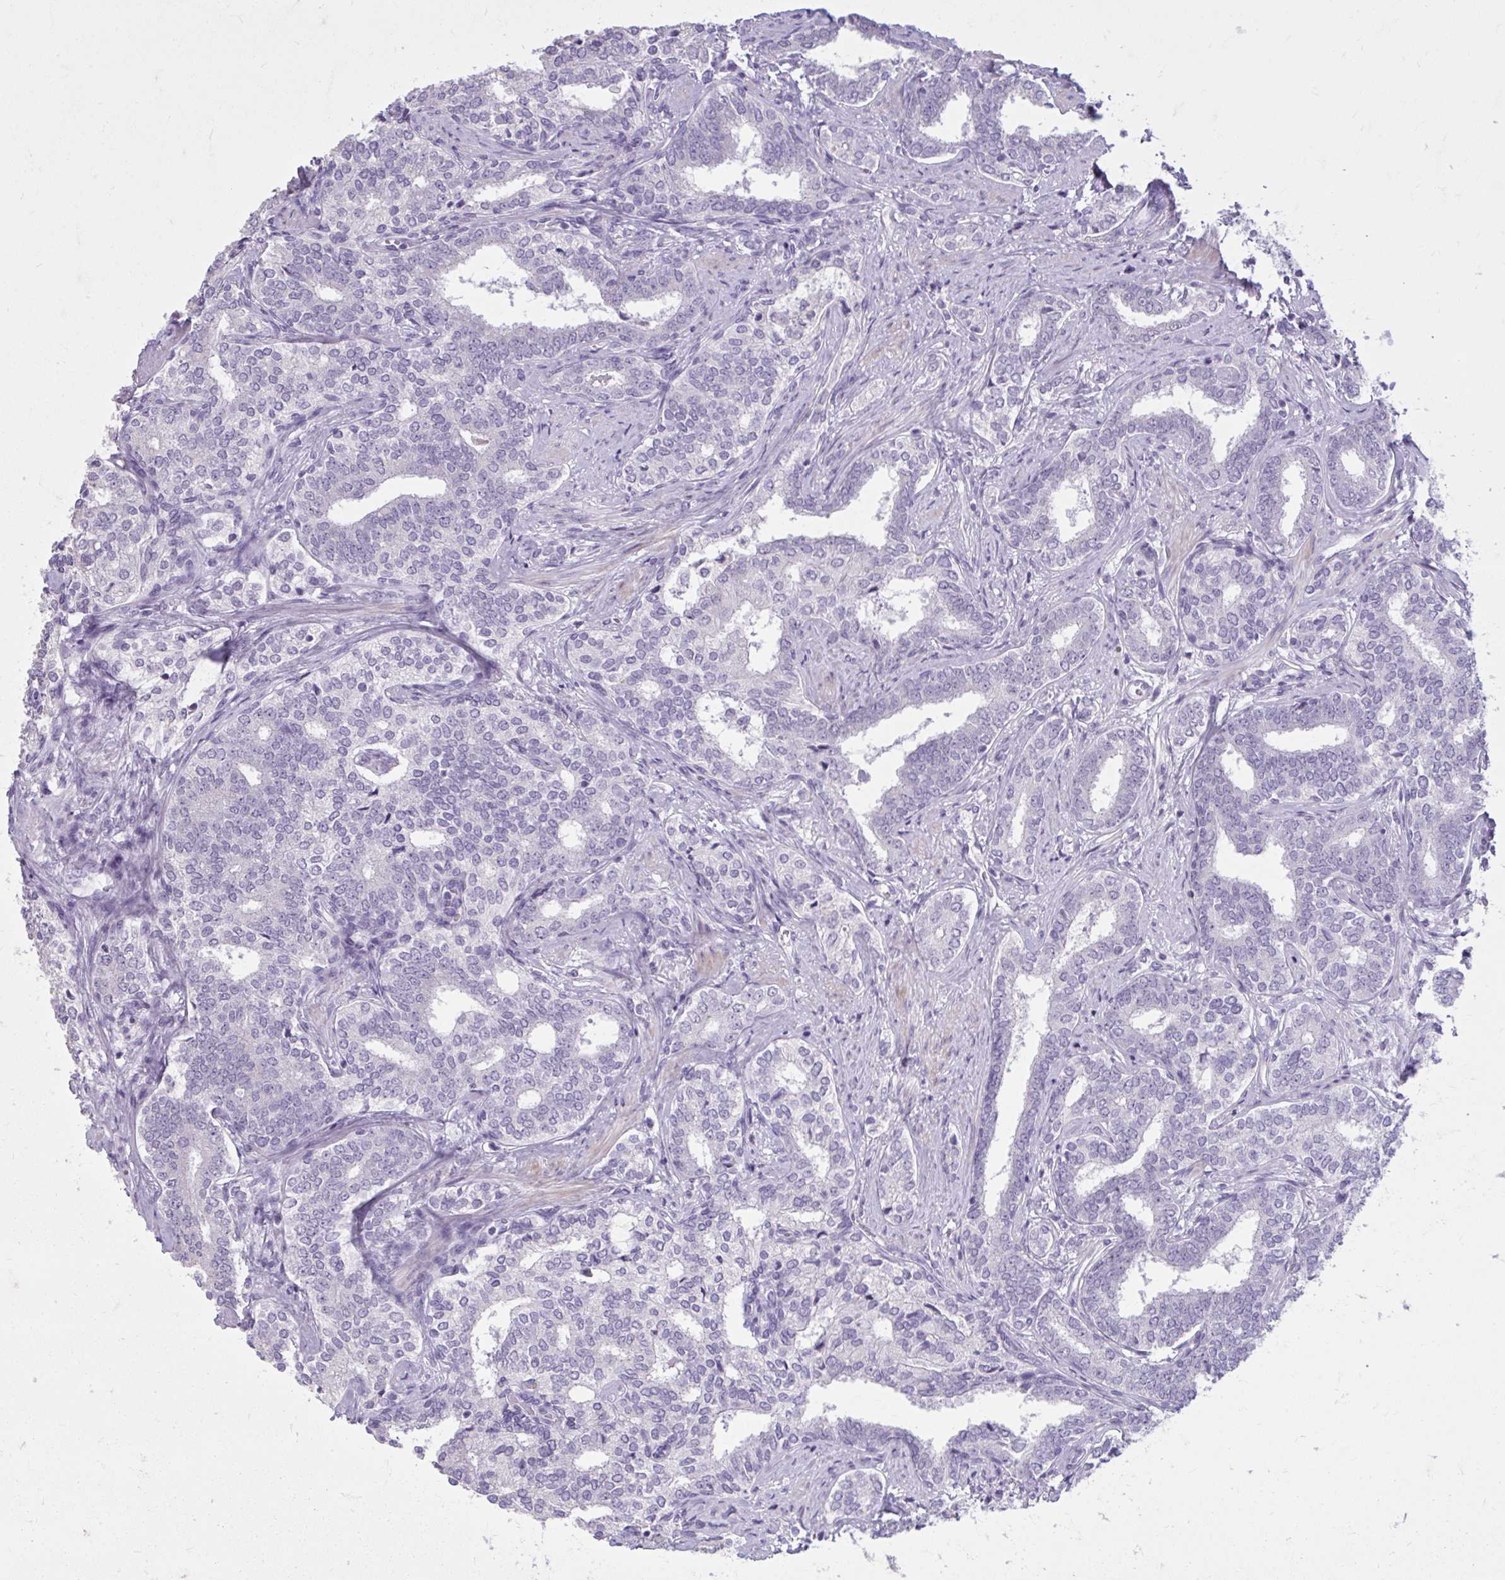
{"staining": {"intensity": "negative", "quantity": "none", "location": "none"}, "tissue": "prostate cancer", "cell_type": "Tumor cells", "image_type": "cancer", "snomed": [{"axis": "morphology", "description": "Adenocarcinoma, High grade"}, {"axis": "topography", "description": "Prostate"}], "caption": "The photomicrograph reveals no significant positivity in tumor cells of prostate cancer (high-grade adenocarcinoma).", "gene": "OR4B1", "patient": {"sex": "male", "age": 72}}